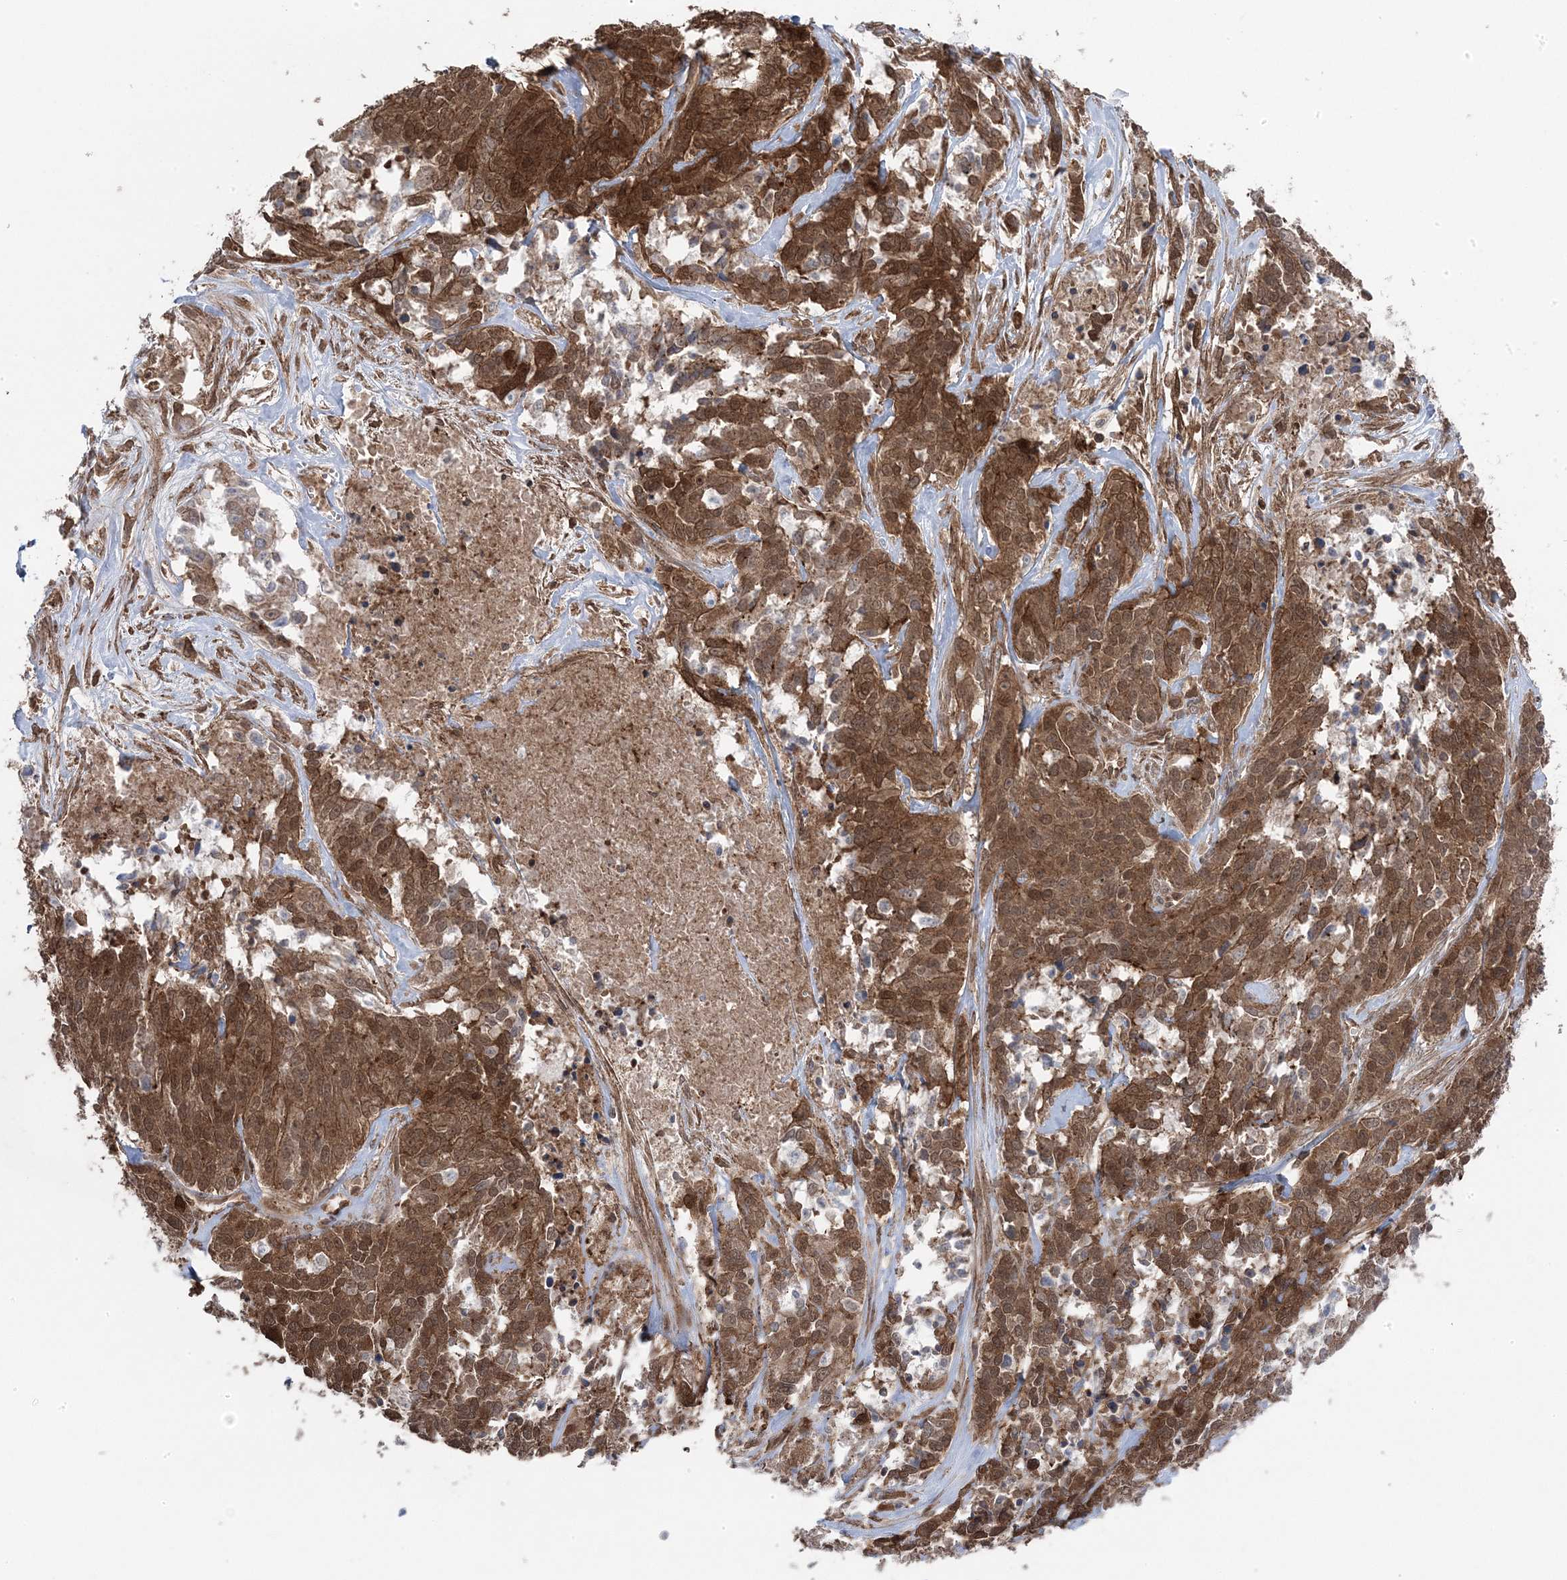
{"staining": {"intensity": "moderate", "quantity": ">75%", "location": "cytoplasmic/membranous,nuclear"}, "tissue": "ovarian cancer", "cell_type": "Tumor cells", "image_type": "cancer", "snomed": [{"axis": "morphology", "description": "Cystadenocarcinoma, serous, NOS"}, {"axis": "topography", "description": "Ovary"}], "caption": "Brown immunohistochemical staining in ovarian cancer demonstrates moderate cytoplasmic/membranous and nuclear expression in about >75% of tumor cells. The staining is performed using DAB (3,3'-diaminobenzidine) brown chromogen to label protein expression. The nuclei are counter-stained blue using hematoxylin.", "gene": "MAPK1IP1L", "patient": {"sex": "female", "age": 44}}